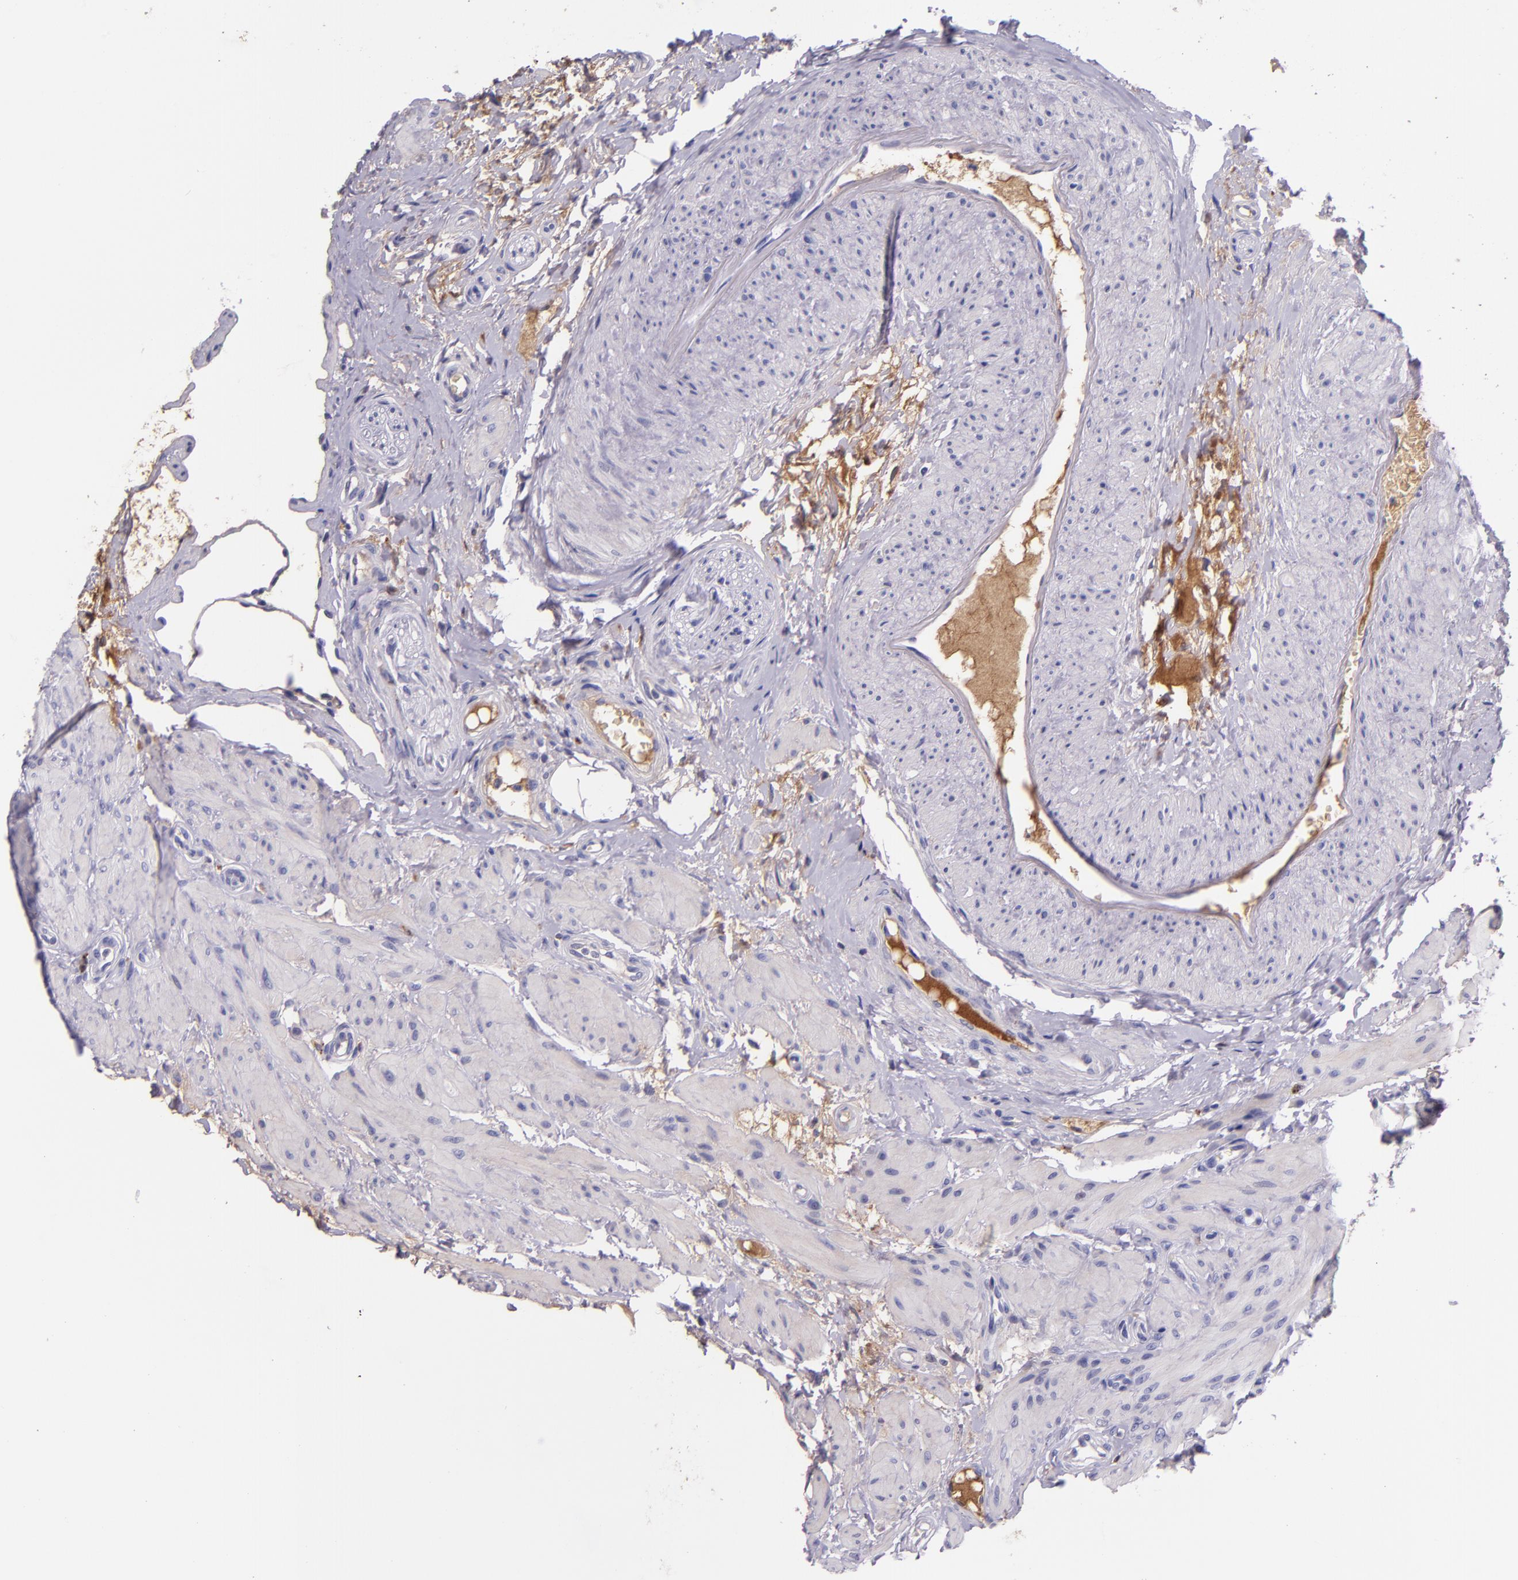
{"staining": {"intensity": "negative", "quantity": "none", "location": "none"}, "tissue": "epididymis", "cell_type": "Glandular cells", "image_type": "normal", "snomed": [{"axis": "morphology", "description": "Normal tissue, NOS"}, {"axis": "topography", "description": "Epididymis"}], "caption": "This is an immunohistochemistry image of normal epididymis. There is no staining in glandular cells.", "gene": "KNG1", "patient": {"sex": "male", "age": 68}}